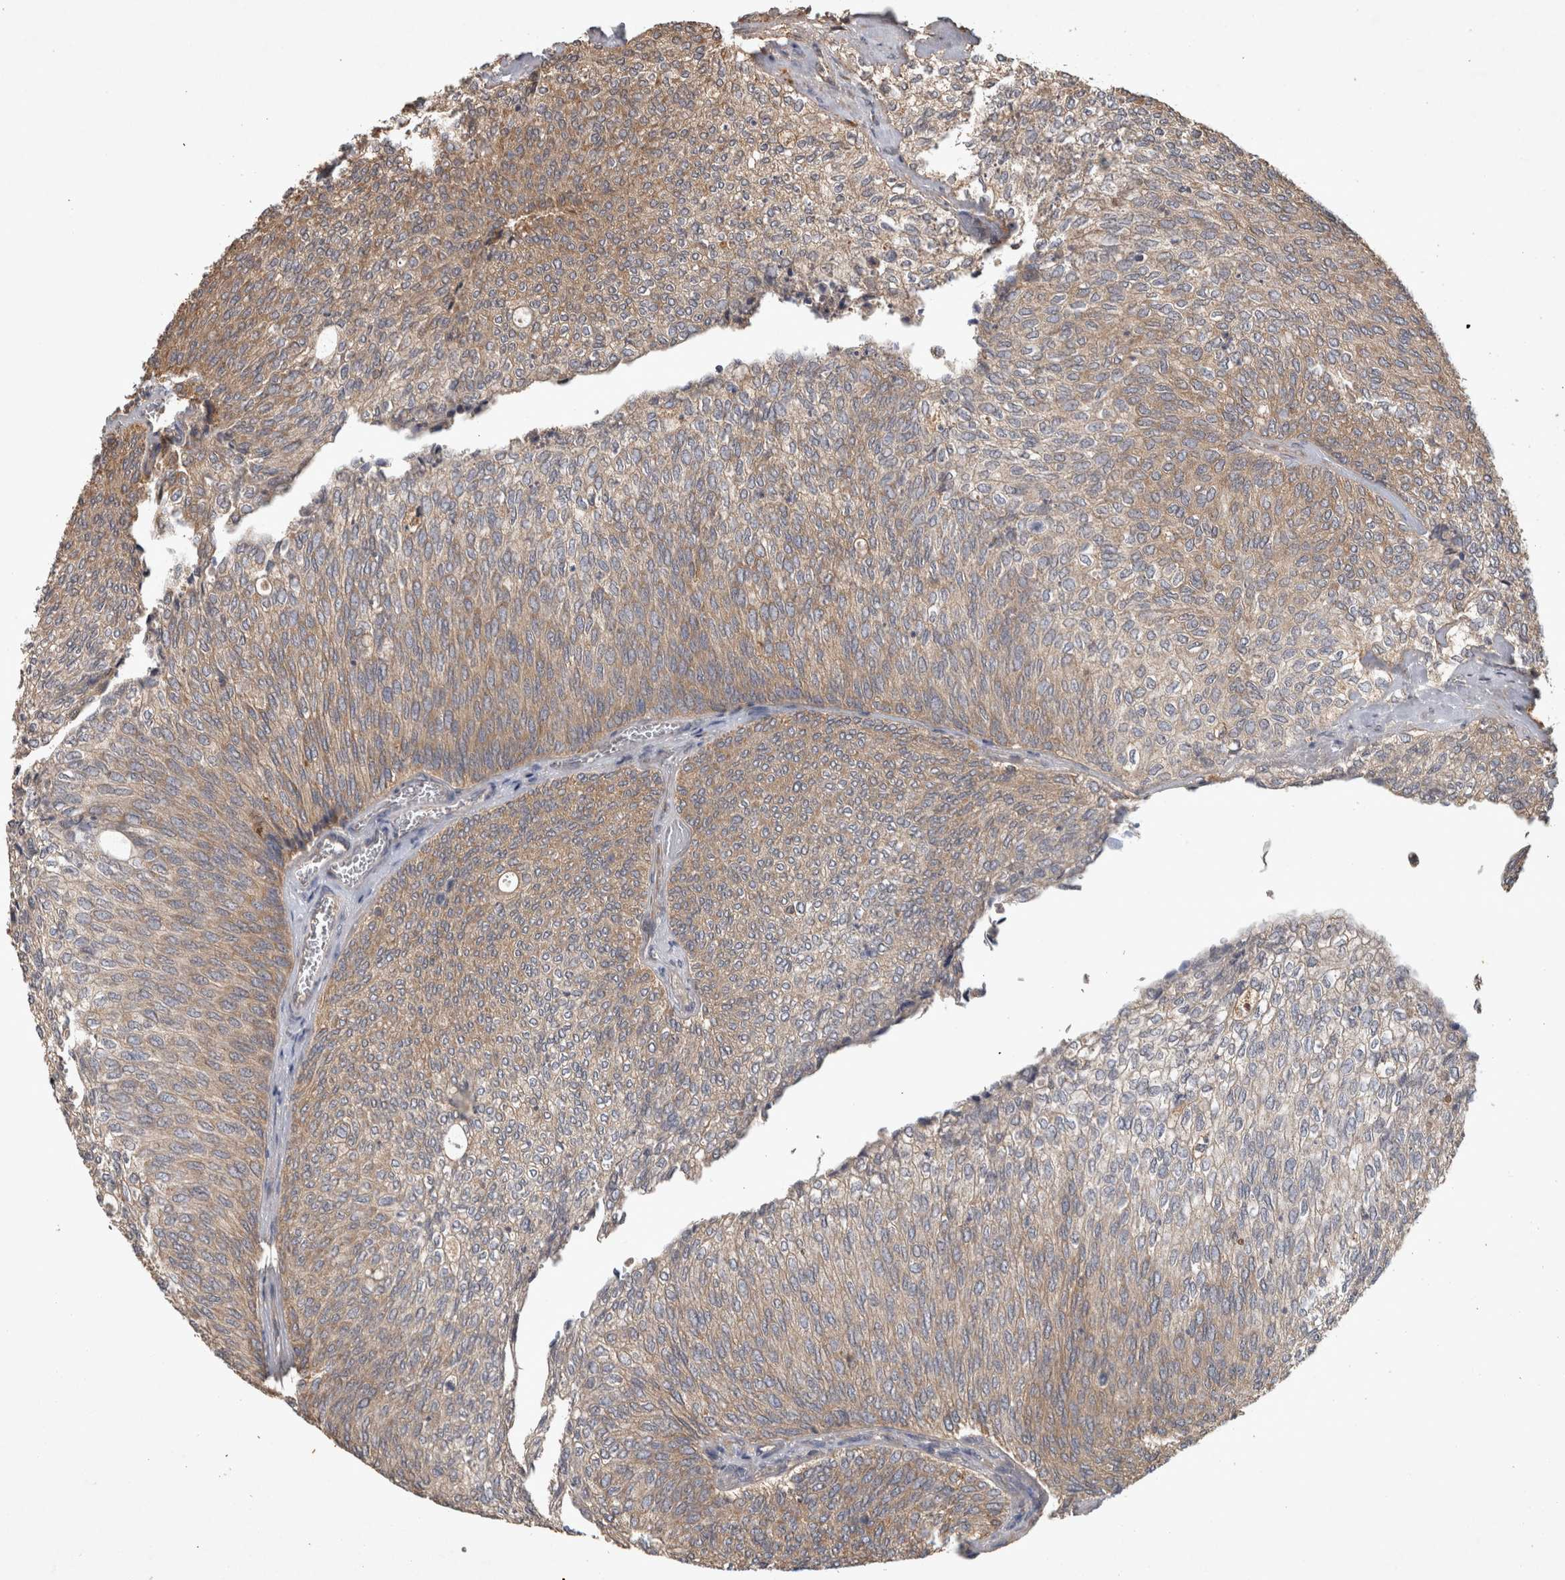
{"staining": {"intensity": "moderate", "quantity": ">75%", "location": "cytoplasmic/membranous"}, "tissue": "urothelial cancer", "cell_type": "Tumor cells", "image_type": "cancer", "snomed": [{"axis": "morphology", "description": "Urothelial carcinoma, Low grade"}, {"axis": "topography", "description": "Urinary bladder"}], "caption": "Immunohistochemistry (IHC) (DAB (3,3'-diaminobenzidine)) staining of human urothelial cancer reveals moderate cytoplasmic/membranous protein positivity in about >75% of tumor cells.", "gene": "TRMT61B", "patient": {"sex": "female", "age": 79}}